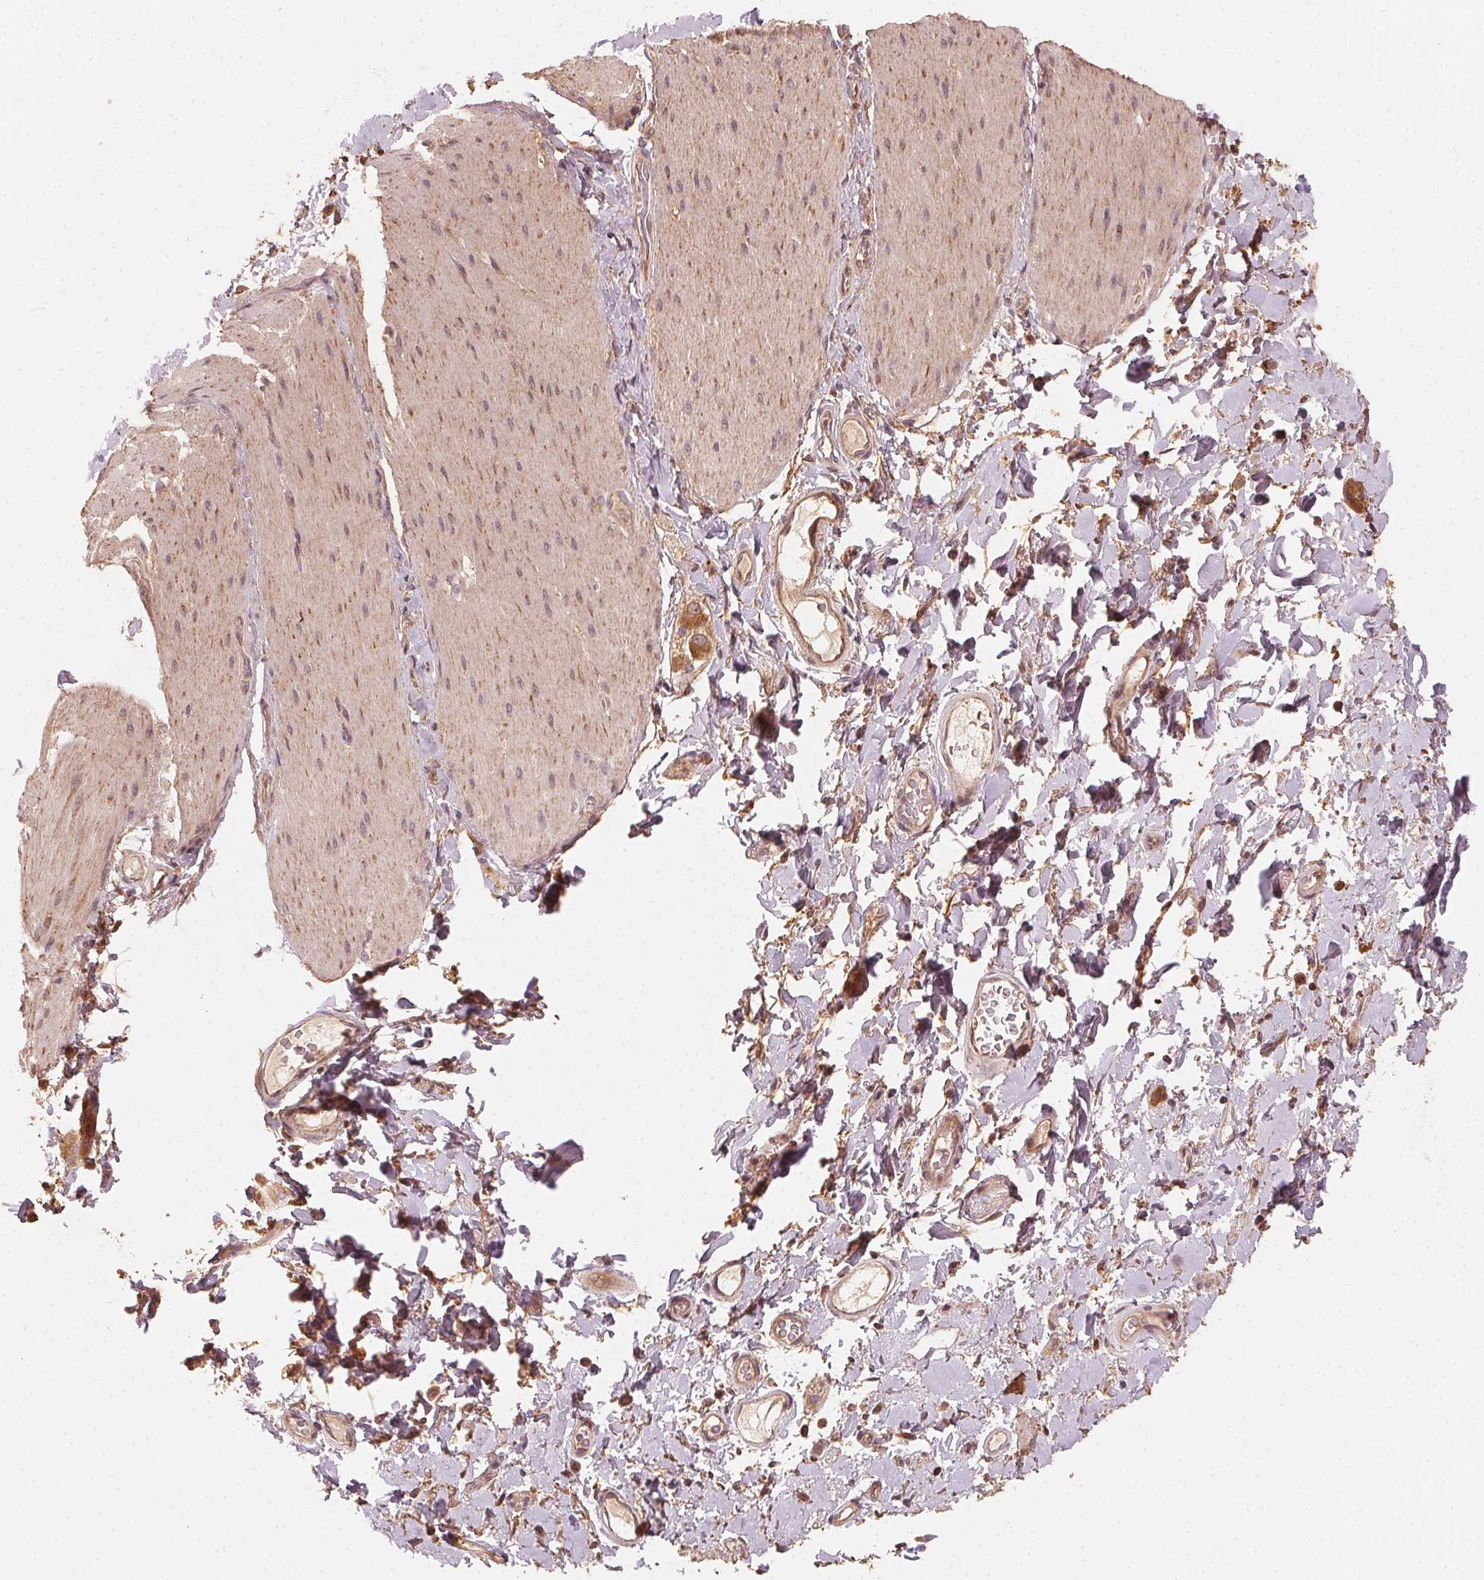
{"staining": {"intensity": "weak", "quantity": ">75%", "location": "cytoplasmic/membranous"}, "tissue": "smooth muscle", "cell_type": "Smooth muscle cells", "image_type": "normal", "snomed": [{"axis": "morphology", "description": "Normal tissue, NOS"}, {"axis": "topography", "description": "Smooth muscle"}, {"axis": "topography", "description": "Colon"}], "caption": "Protein staining shows weak cytoplasmic/membranous staining in about >75% of smooth muscle cells in normal smooth muscle. (Brightfield microscopy of DAB IHC at high magnification).", "gene": "WBP2", "patient": {"sex": "male", "age": 73}}